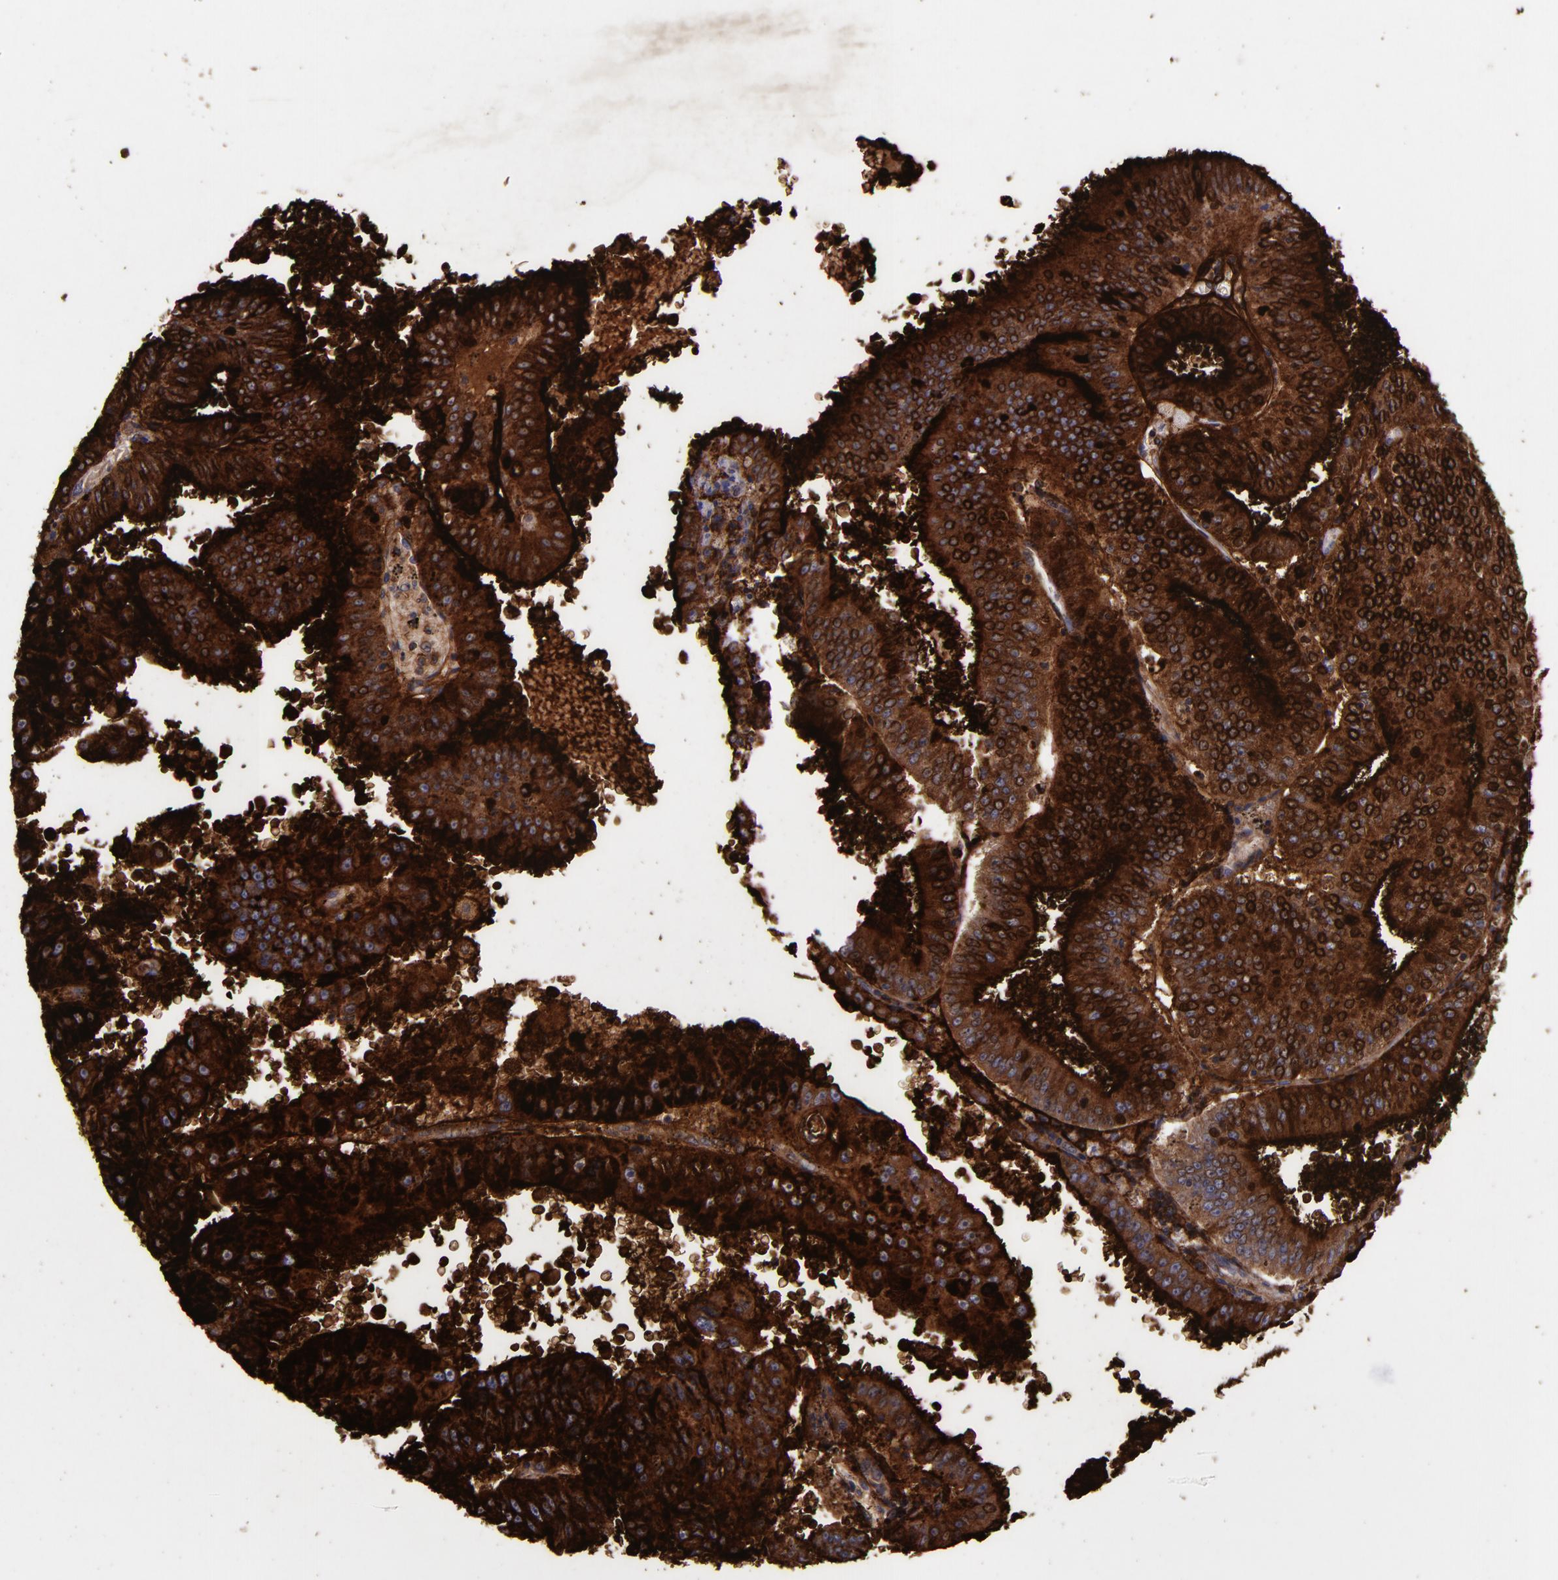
{"staining": {"intensity": "strong", "quantity": ">75%", "location": "cytoplasmic/membranous,nuclear"}, "tissue": "endometrial cancer", "cell_type": "Tumor cells", "image_type": "cancer", "snomed": [{"axis": "morphology", "description": "Adenocarcinoma, NOS"}, {"axis": "topography", "description": "Endometrium"}], "caption": "A micrograph of endometrial cancer stained for a protein displays strong cytoplasmic/membranous and nuclear brown staining in tumor cells.", "gene": "MFGE8", "patient": {"sex": "female", "age": 66}}